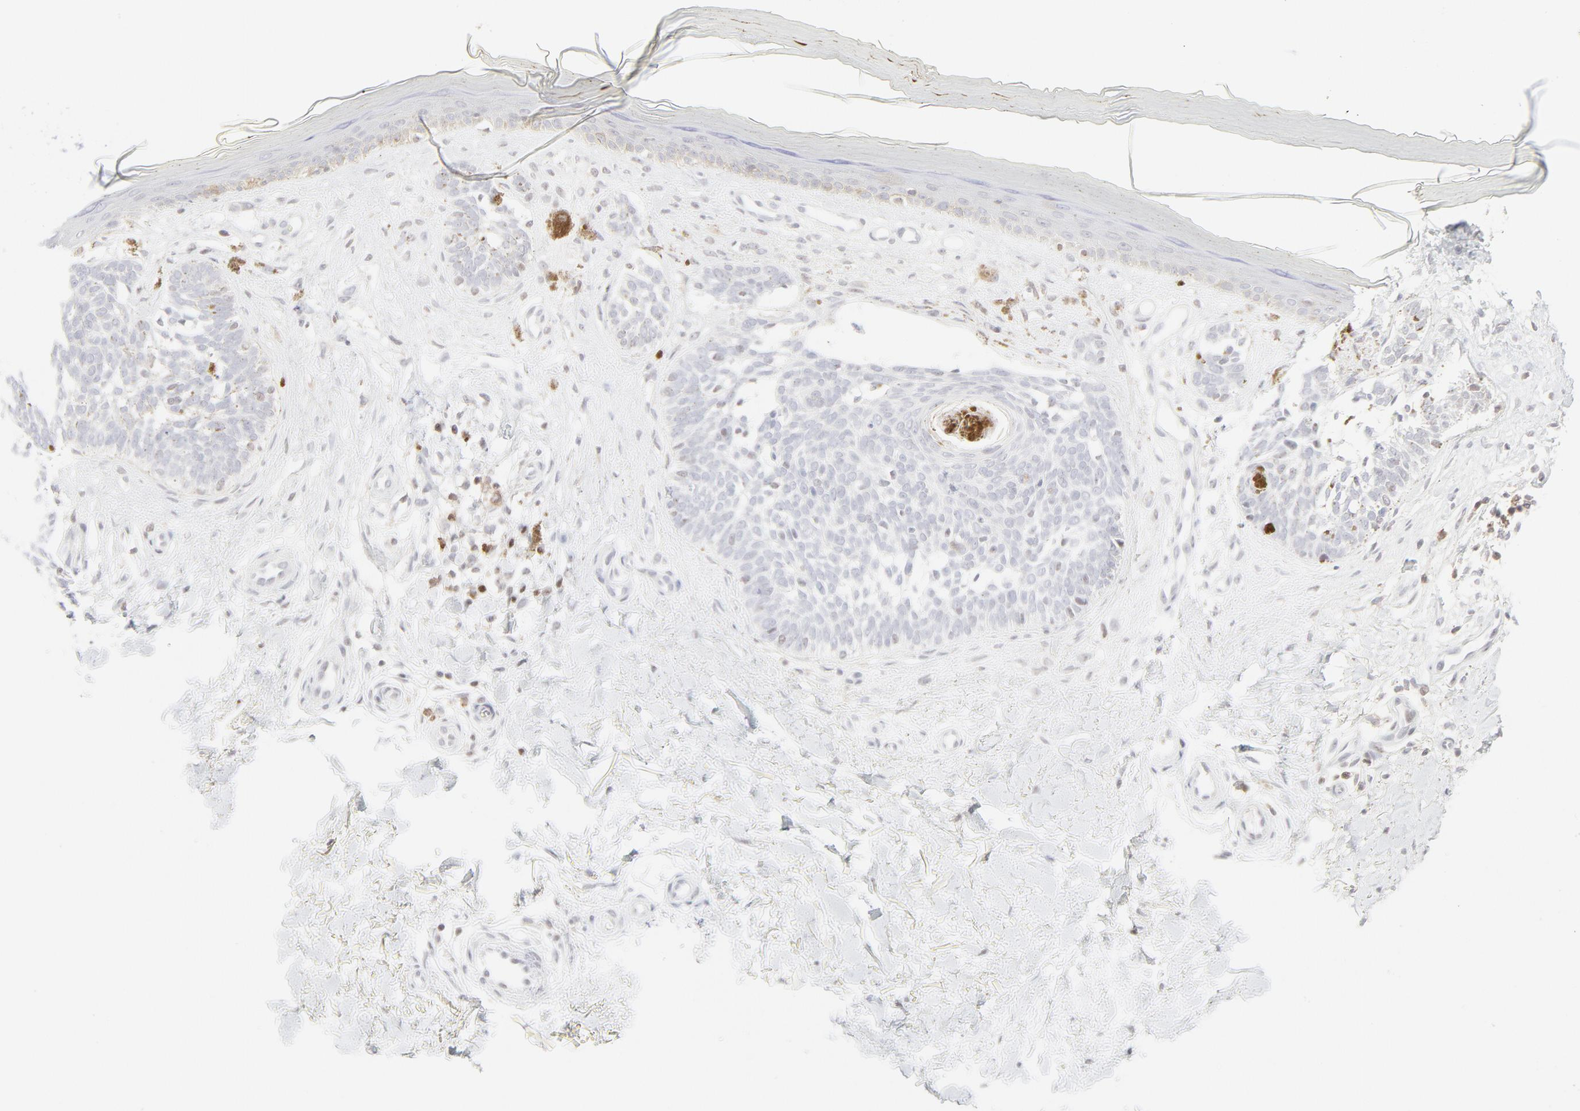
{"staining": {"intensity": "negative", "quantity": "none", "location": "none"}, "tissue": "skin cancer", "cell_type": "Tumor cells", "image_type": "cancer", "snomed": [{"axis": "morphology", "description": "Normal tissue, NOS"}, {"axis": "morphology", "description": "Basal cell carcinoma"}, {"axis": "topography", "description": "Skin"}], "caption": "Protein analysis of basal cell carcinoma (skin) reveals no significant staining in tumor cells.", "gene": "PRKCB", "patient": {"sex": "female", "age": 58}}